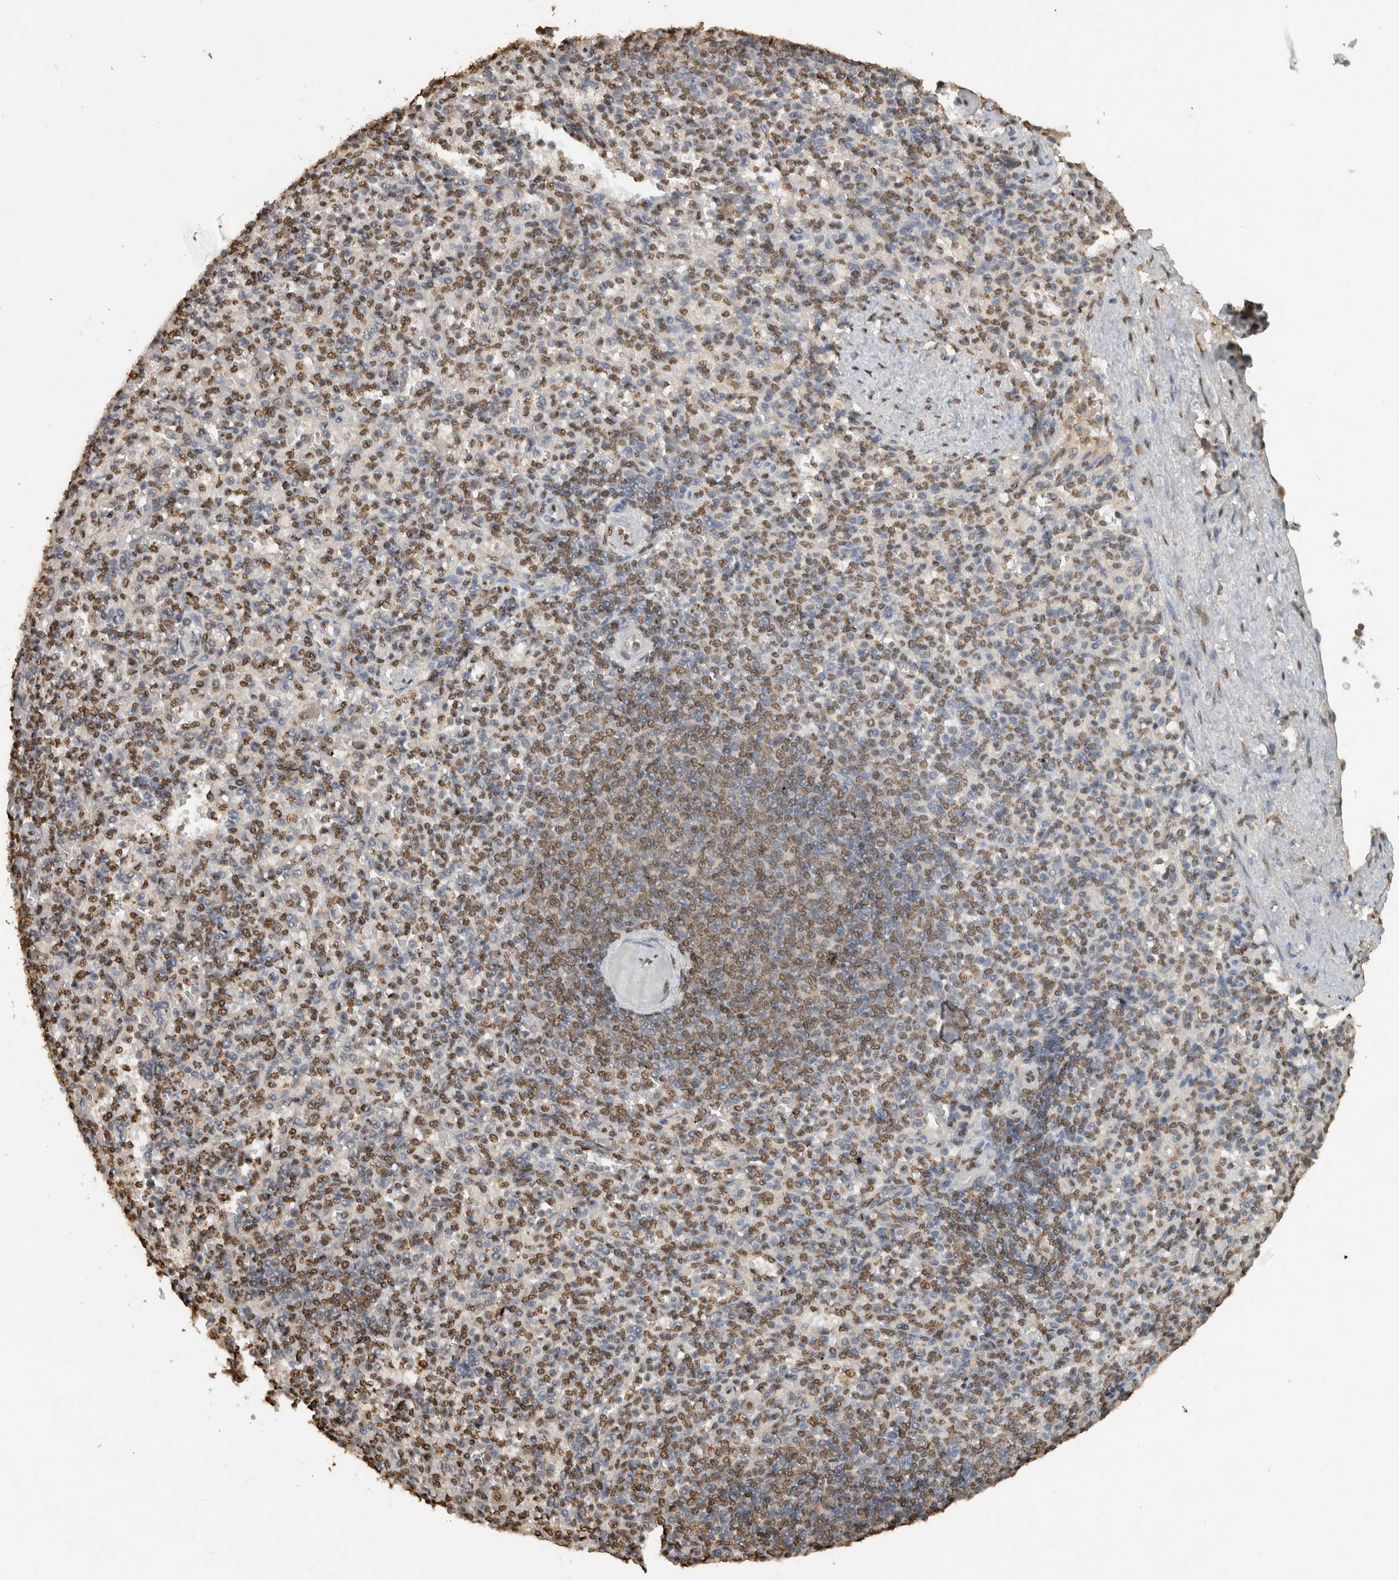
{"staining": {"intensity": "moderate", "quantity": "25%-75%", "location": "nuclear"}, "tissue": "spleen", "cell_type": "Cells in red pulp", "image_type": "normal", "snomed": [{"axis": "morphology", "description": "Normal tissue, NOS"}, {"axis": "topography", "description": "Spleen"}], "caption": "A photomicrograph of spleen stained for a protein displays moderate nuclear brown staining in cells in red pulp. (Brightfield microscopy of DAB IHC at high magnification).", "gene": "HAND2", "patient": {"sex": "female", "age": 74}}